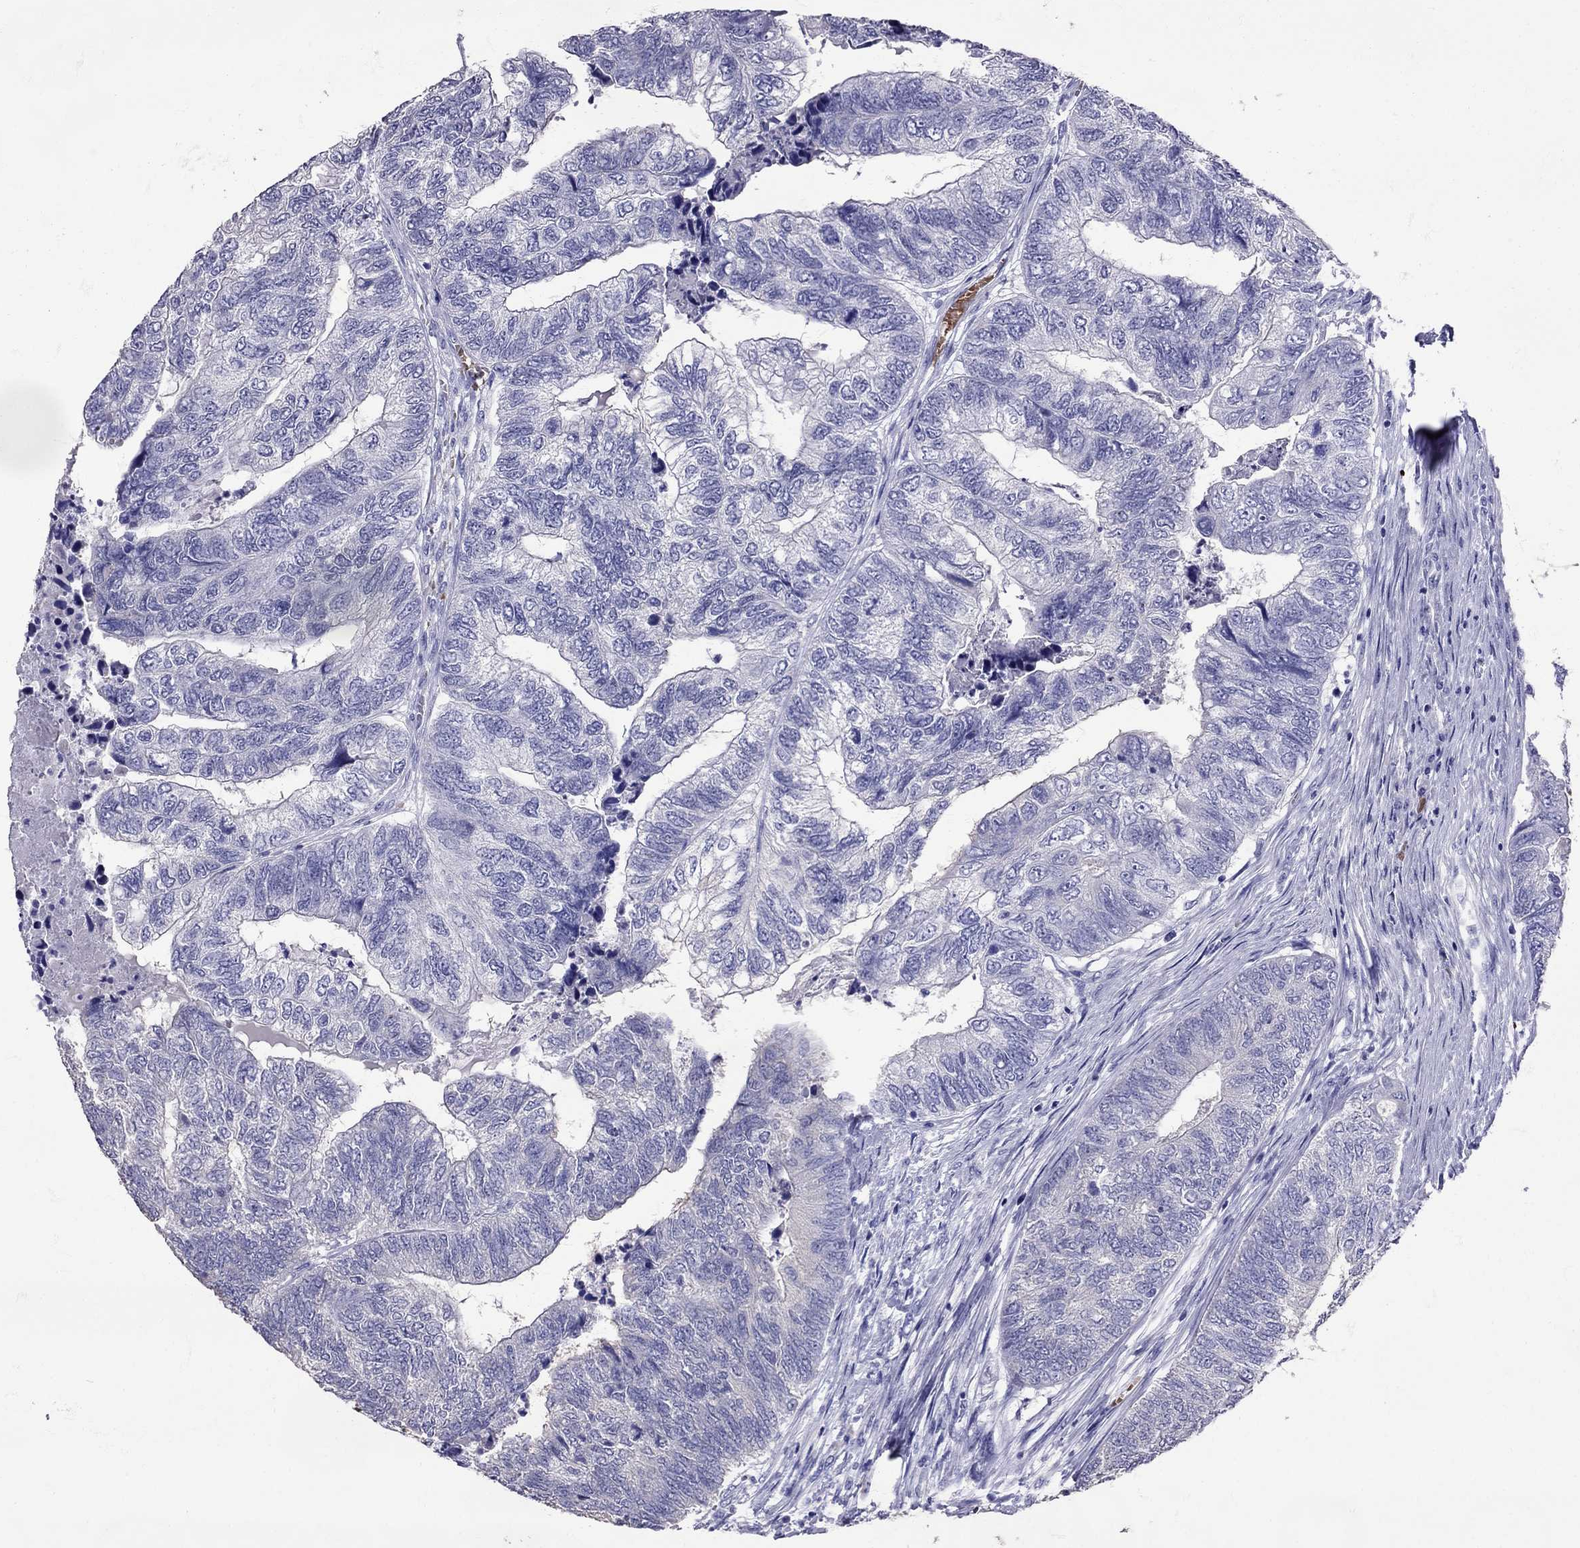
{"staining": {"intensity": "negative", "quantity": "none", "location": "none"}, "tissue": "colorectal cancer", "cell_type": "Tumor cells", "image_type": "cancer", "snomed": [{"axis": "morphology", "description": "Adenocarcinoma, NOS"}, {"axis": "topography", "description": "Colon"}], "caption": "This is a image of immunohistochemistry staining of colorectal cancer (adenocarcinoma), which shows no staining in tumor cells.", "gene": "TBR1", "patient": {"sex": "female", "age": 67}}